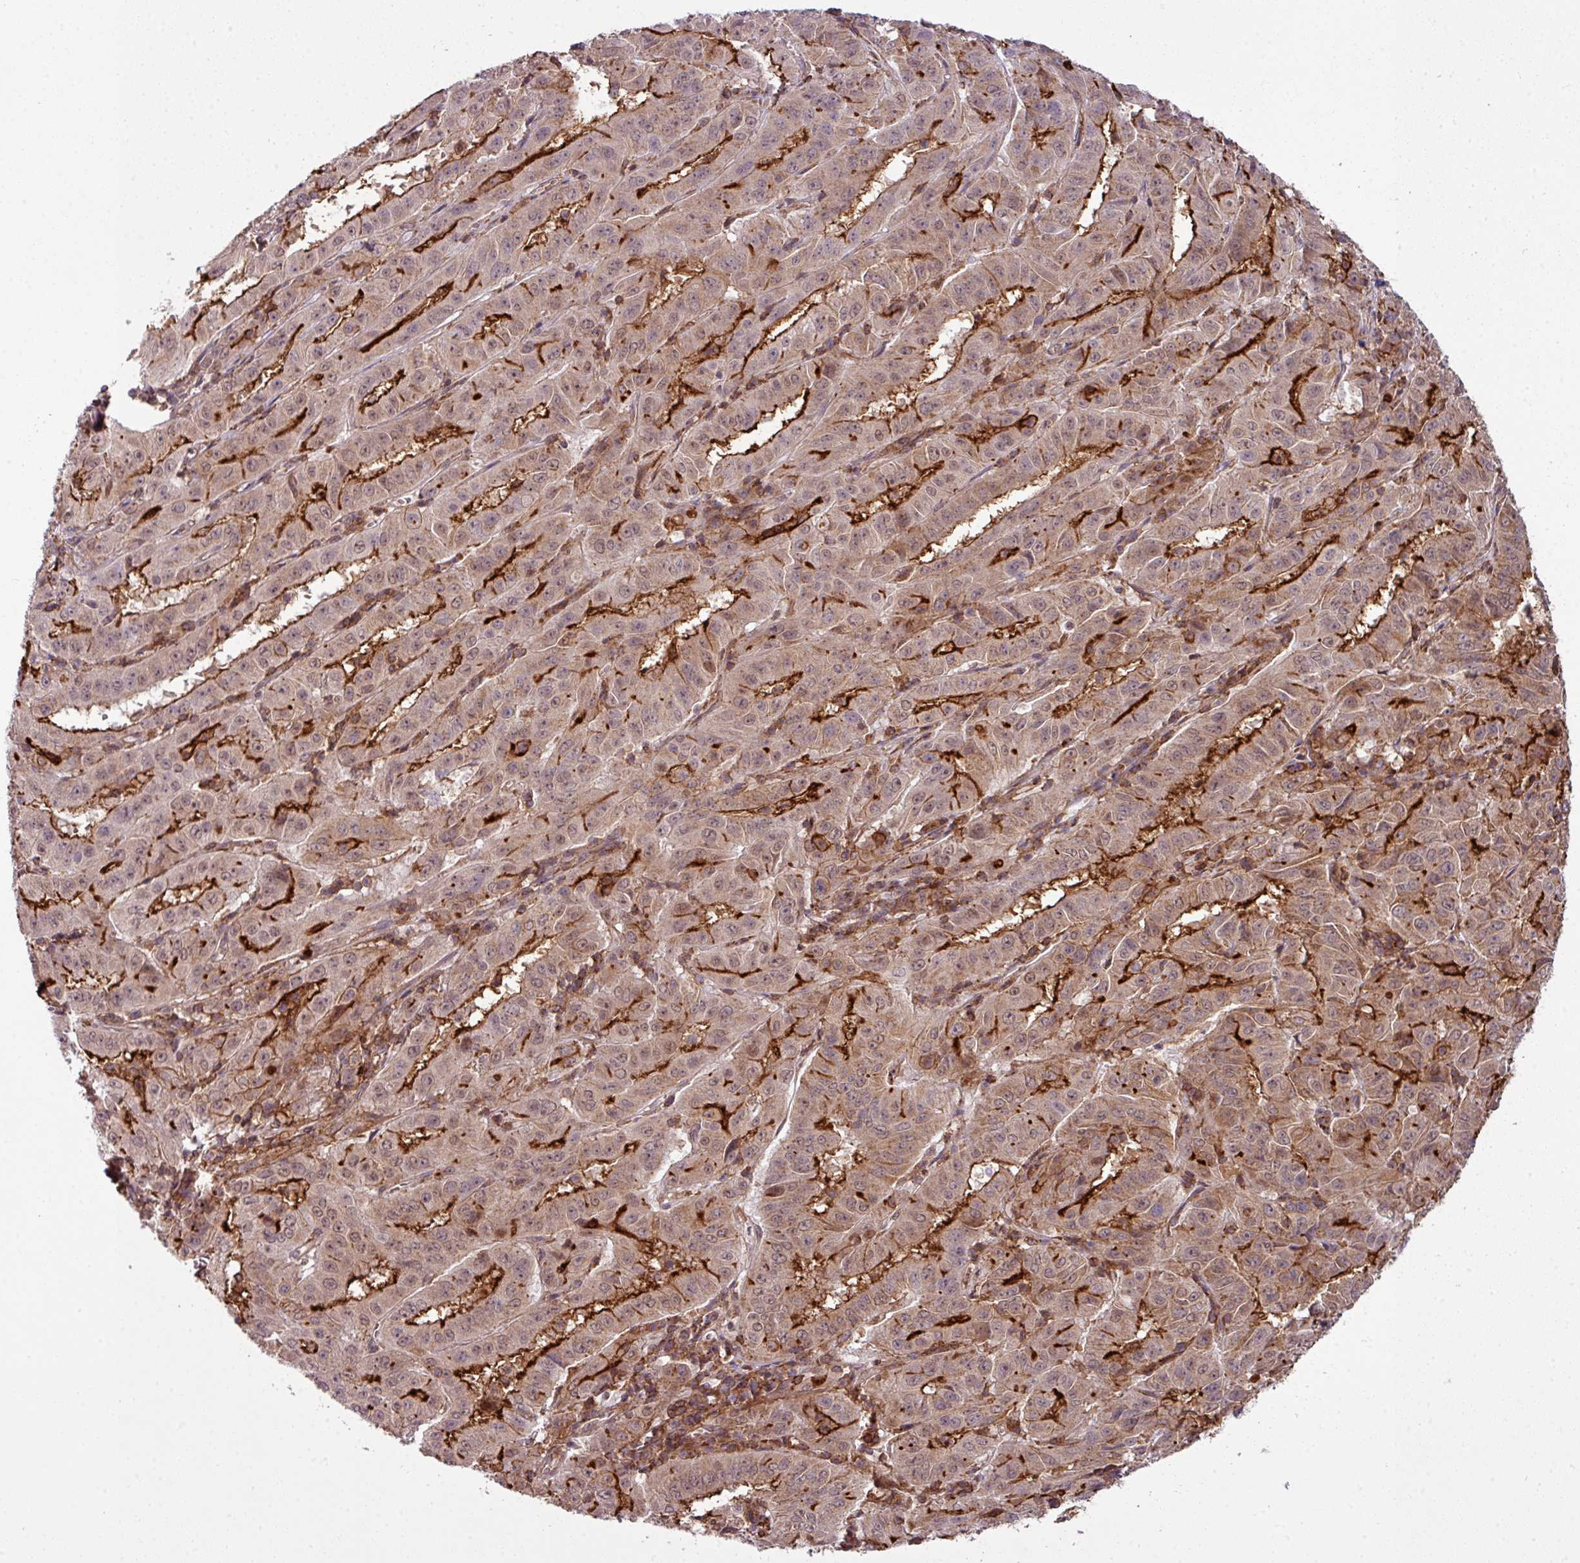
{"staining": {"intensity": "moderate", "quantity": "25%-75%", "location": "cytoplasmic/membranous,nuclear"}, "tissue": "pancreatic cancer", "cell_type": "Tumor cells", "image_type": "cancer", "snomed": [{"axis": "morphology", "description": "Adenocarcinoma, NOS"}, {"axis": "topography", "description": "Pancreas"}], "caption": "Pancreatic cancer stained for a protein displays moderate cytoplasmic/membranous and nuclear positivity in tumor cells. (DAB = brown stain, brightfield microscopy at high magnification).", "gene": "ZC2HC1C", "patient": {"sex": "male", "age": 63}}